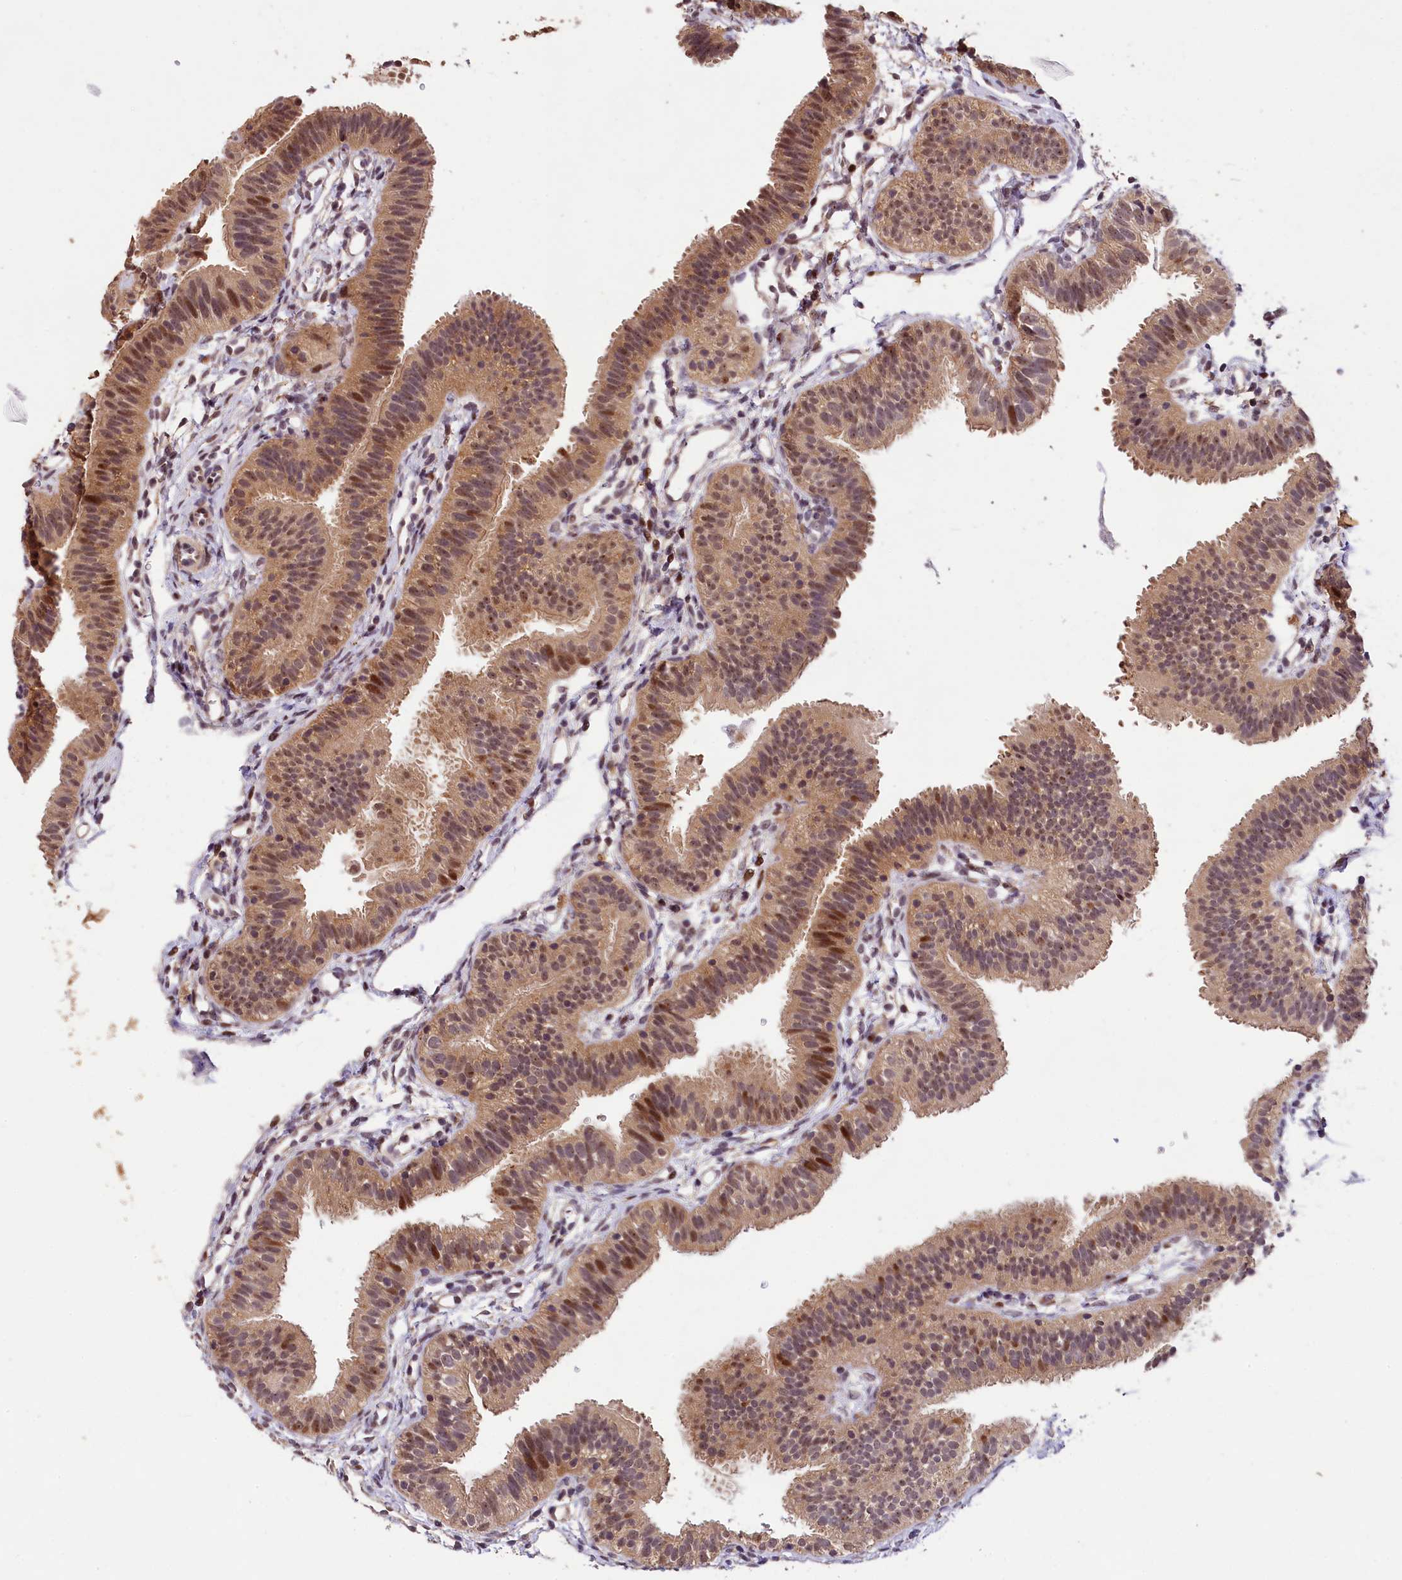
{"staining": {"intensity": "moderate", "quantity": ">75%", "location": "cytoplasmic/membranous,nuclear"}, "tissue": "fallopian tube", "cell_type": "Glandular cells", "image_type": "normal", "snomed": [{"axis": "morphology", "description": "Normal tissue, NOS"}, {"axis": "topography", "description": "Fallopian tube"}], "caption": "Moderate cytoplasmic/membranous,nuclear expression is present in approximately >75% of glandular cells in unremarkable fallopian tube. (Brightfield microscopy of DAB IHC at high magnification).", "gene": "PHAF1", "patient": {"sex": "female", "age": 35}}